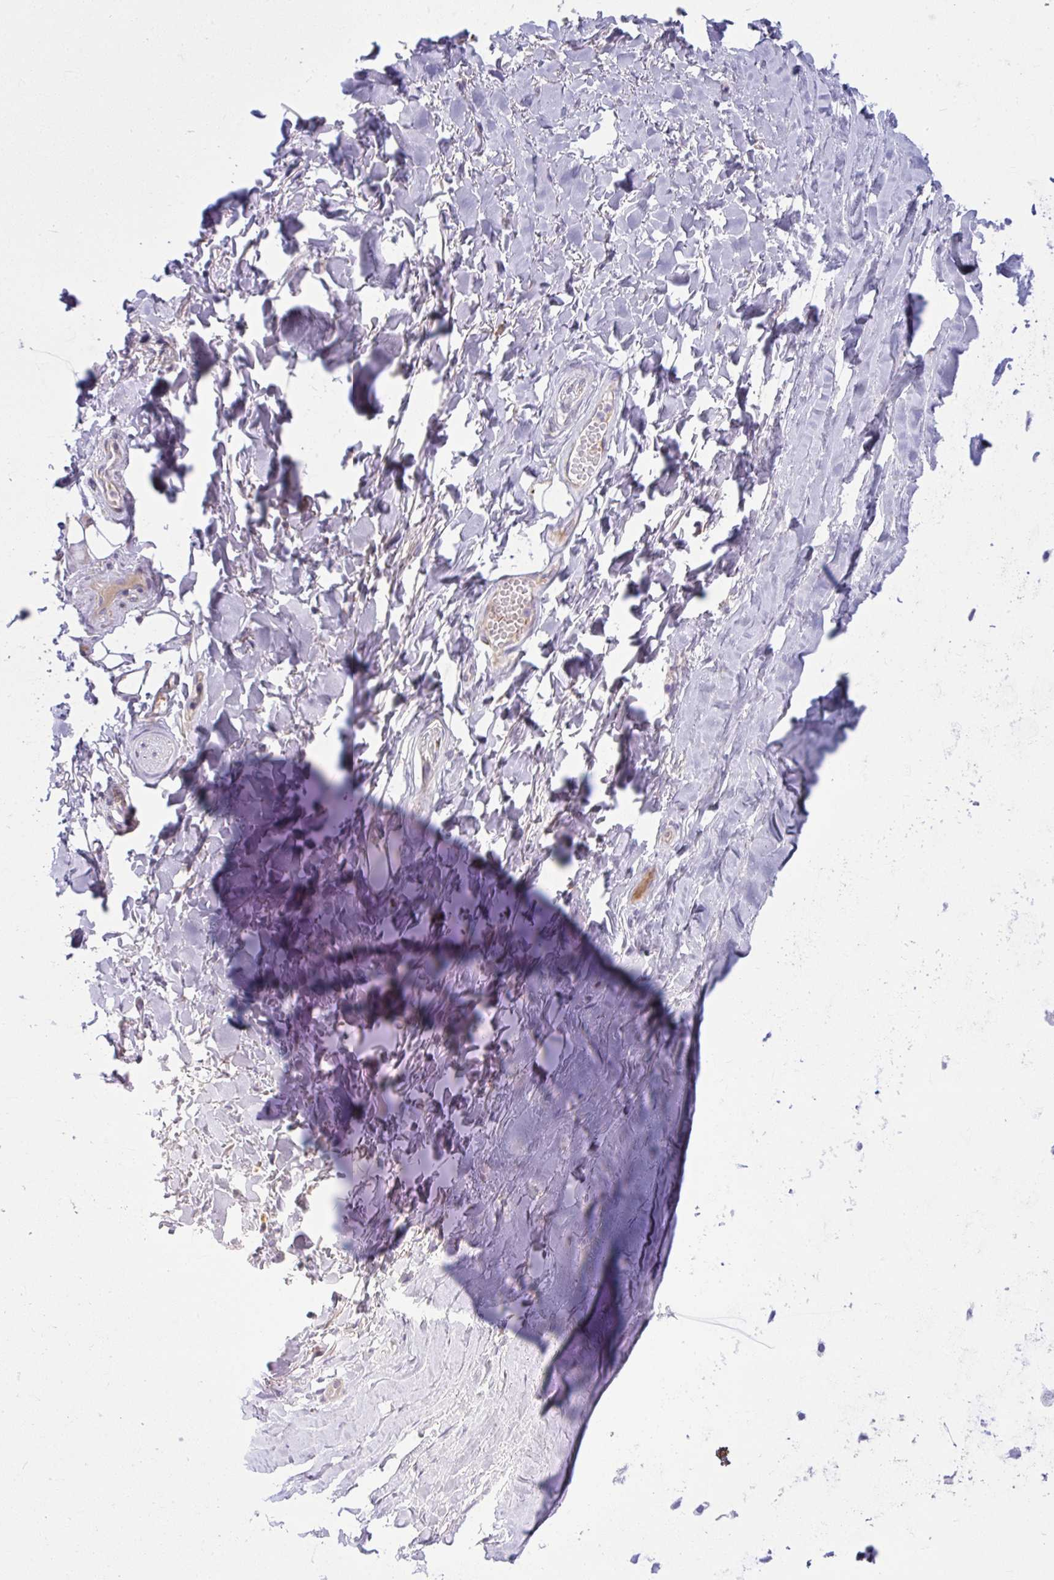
{"staining": {"intensity": "negative", "quantity": "none", "location": "none"}, "tissue": "adipose tissue", "cell_type": "Adipocytes", "image_type": "normal", "snomed": [{"axis": "morphology", "description": "Normal tissue, NOS"}, {"axis": "topography", "description": "Cartilage tissue"}, {"axis": "topography", "description": "Nasopharynx"}, {"axis": "topography", "description": "Thyroid gland"}], "caption": "This is an IHC photomicrograph of normal human adipose tissue. There is no expression in adipocytes.", "gene": "PIGZ", "patient": {"sex": "male", "age": 63}}